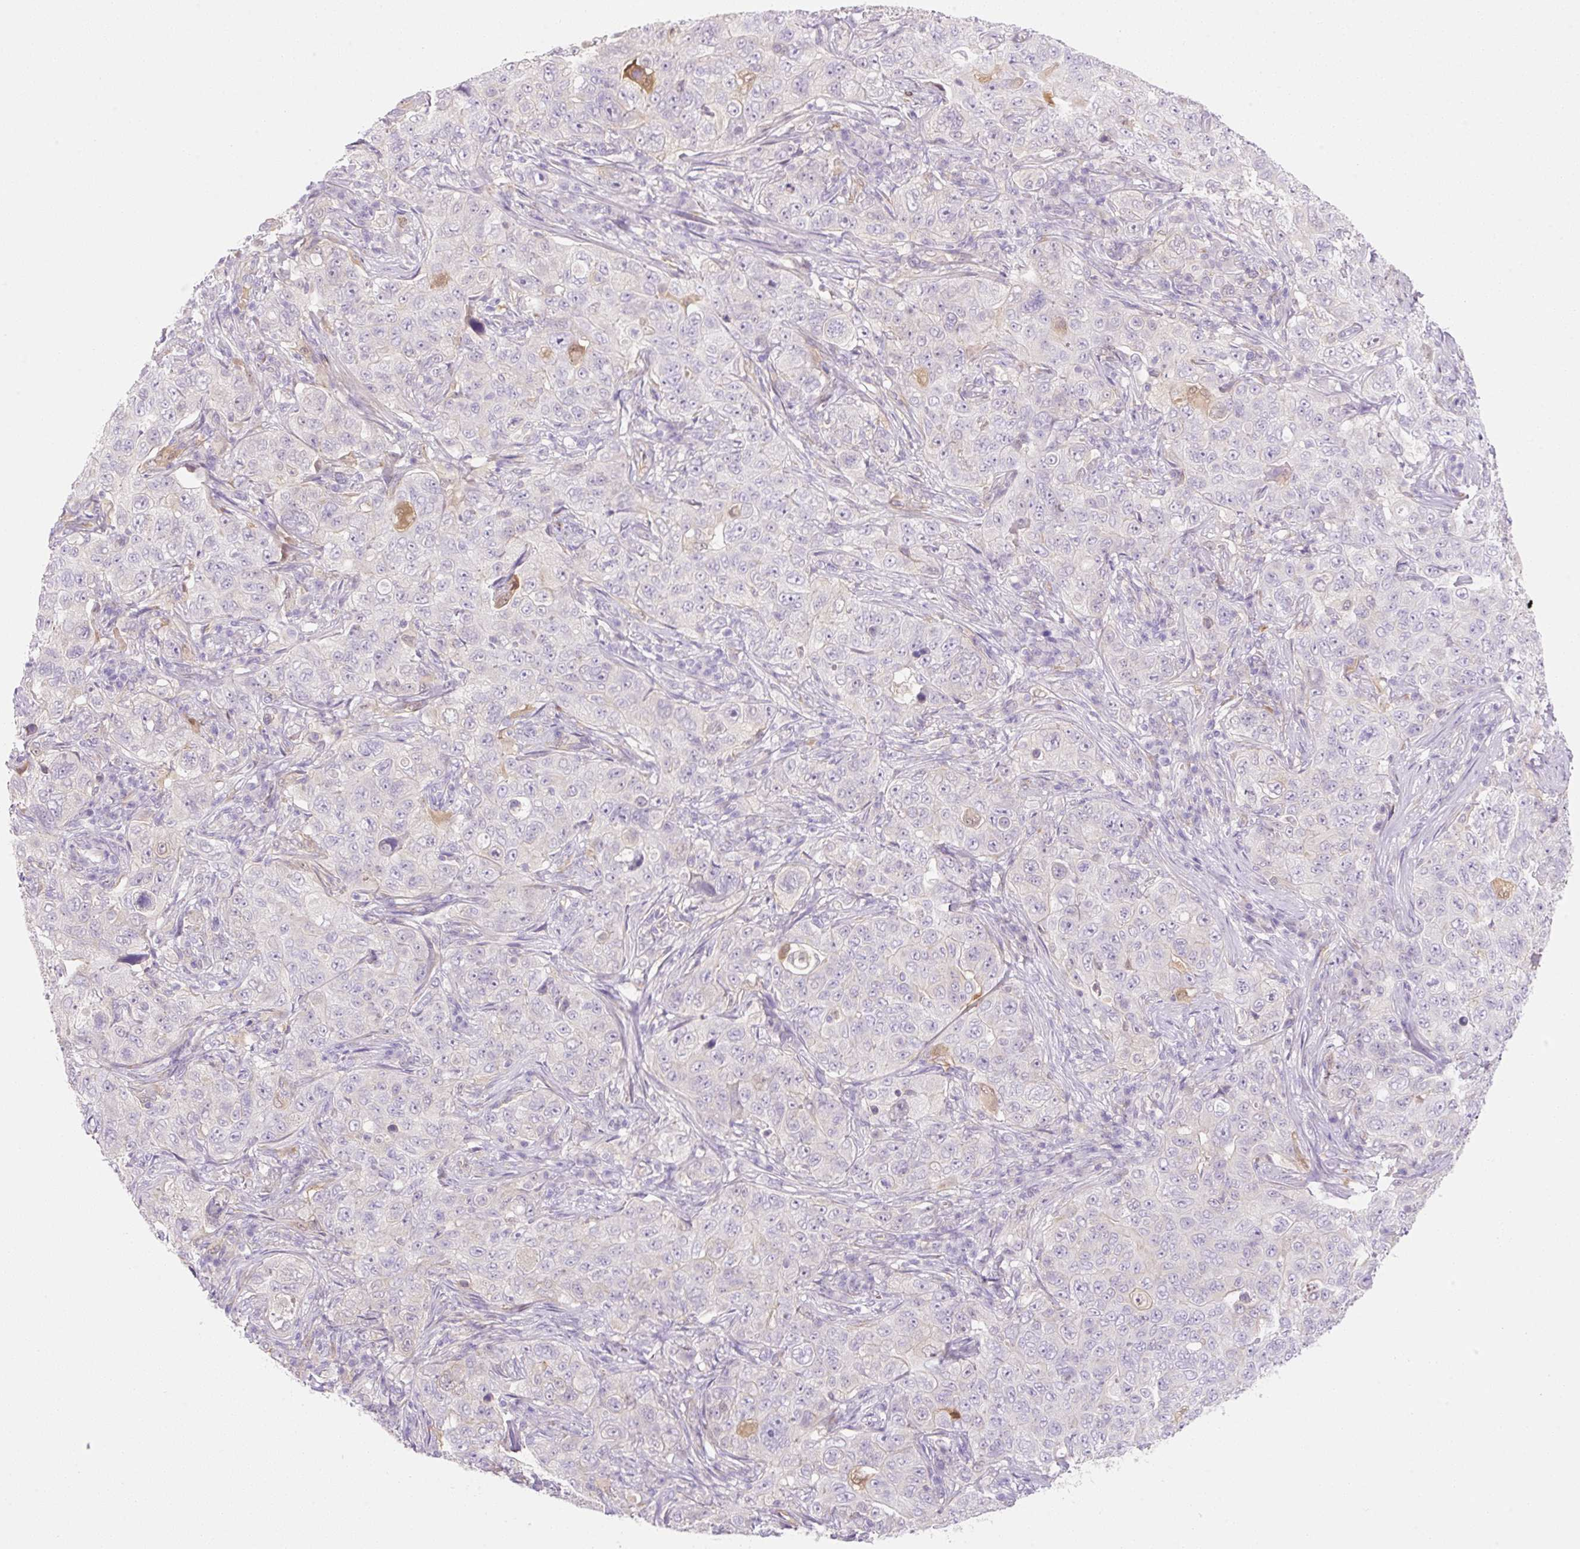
{"staining": {"intensity": "negative", "quantity": "none", "location": "none"}, "tissue": "pancreatic cancer", "cell_type": "Tumor cells", "image_type": "cancer", "snomed": [{"axis": "morphology", "description": "Adenocarcinoma, NOS"}, {"axis": "topography", "description": "Pancreas"}], "caption": "Pancreatic adenocarcinoma stained for a protein using immunohistochemistry (IHC) displays no positivity tumor cells.", "gene": "FABP5", "patient": {"sex": "male", "age": 68}}